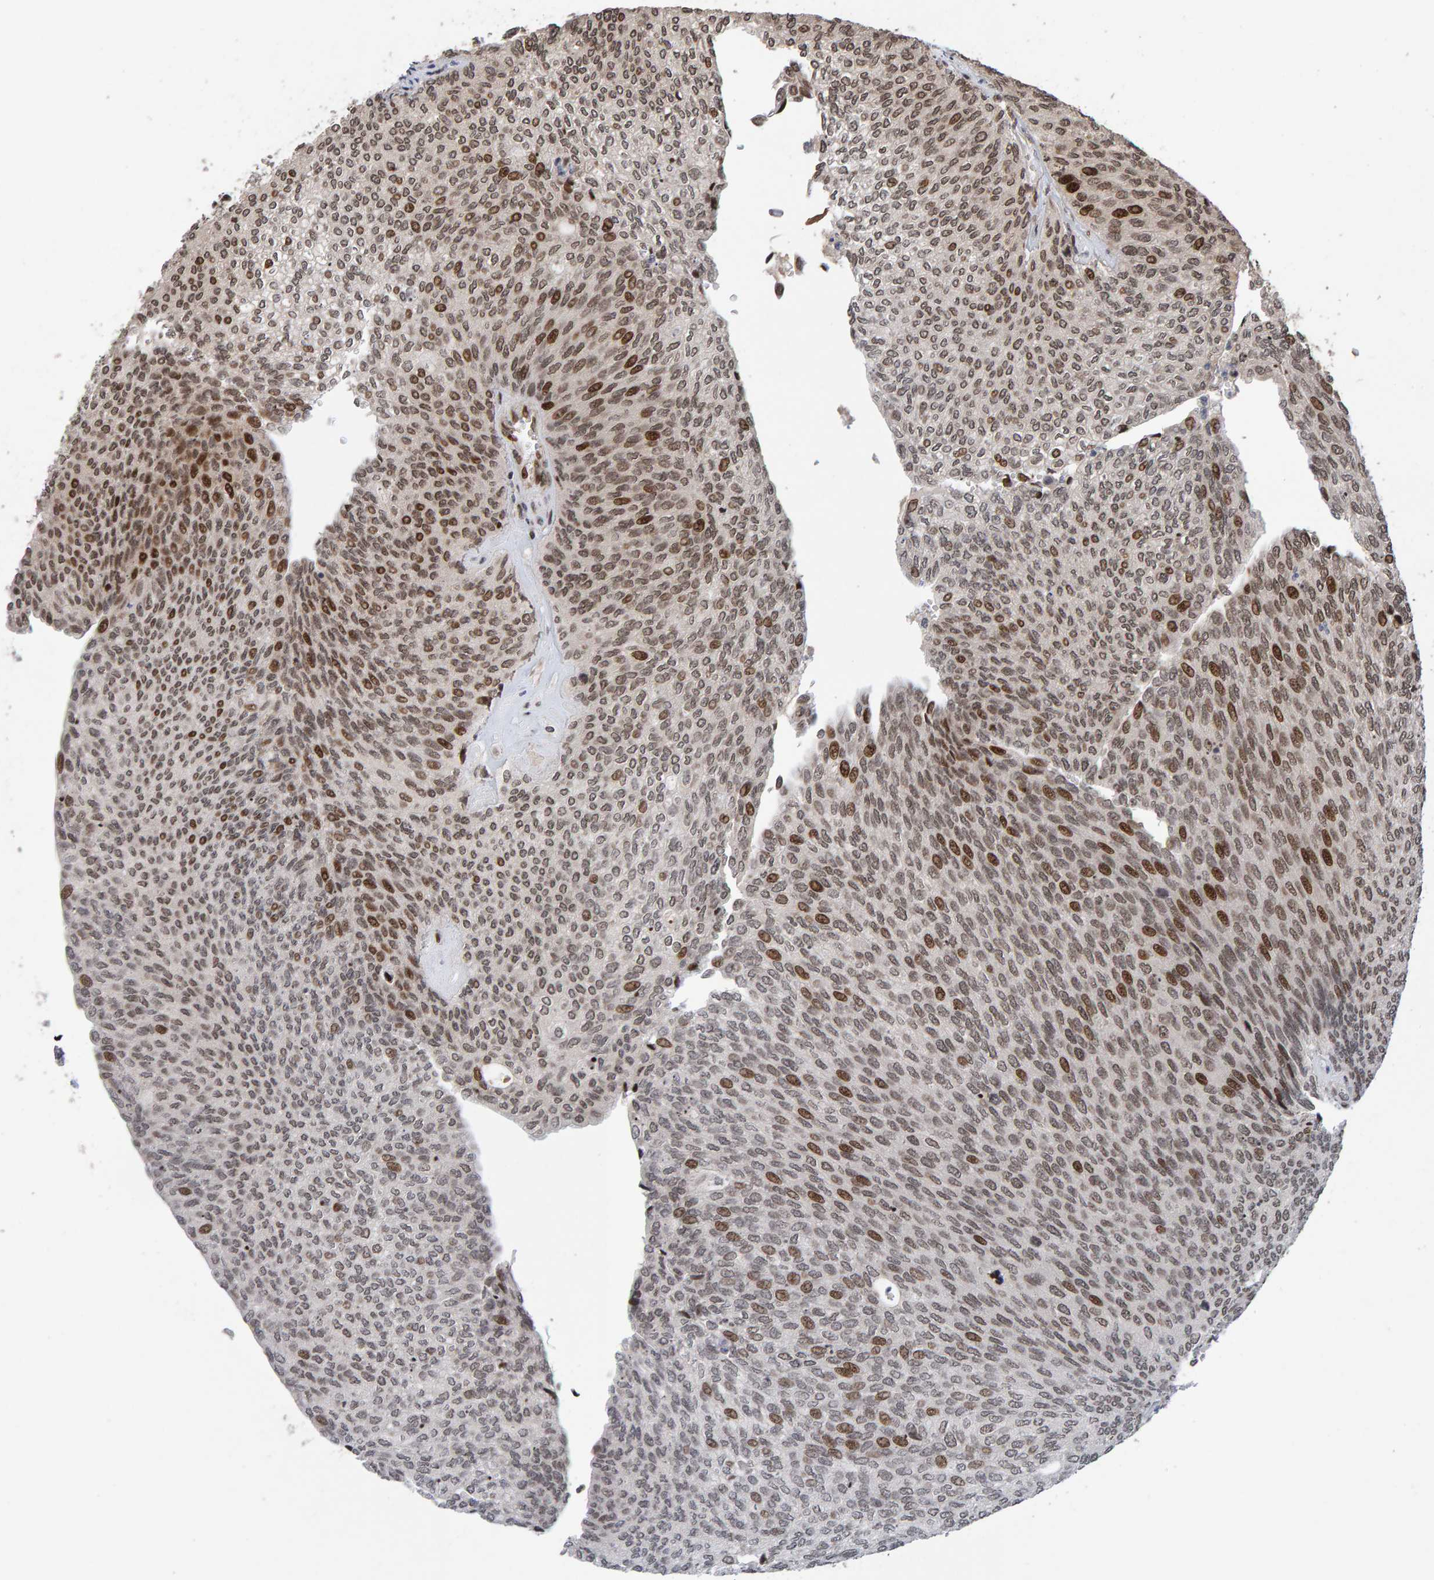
{"staining": {"intensity": "strong", "quantity": "25%-75%", "location": "nuclear"}, "tissue": "urothelial cancer", "cell_type": "Tumor cells", "image_type": "cancer", "snomed": [{"axis": "morphology", "description": "Urothelial carcinoma, Low grade"}, {"axis": "topography", "description": "Urinary bladder"}], "caption": "There is high levels of strong nuclear positivity in tumor cells of urothelial carcinoma (low-grade), as demonstrated by immunohistochemical staining (brown color).", "gene": "CHD4", "patient": {"sex": "female", "age": 79}}